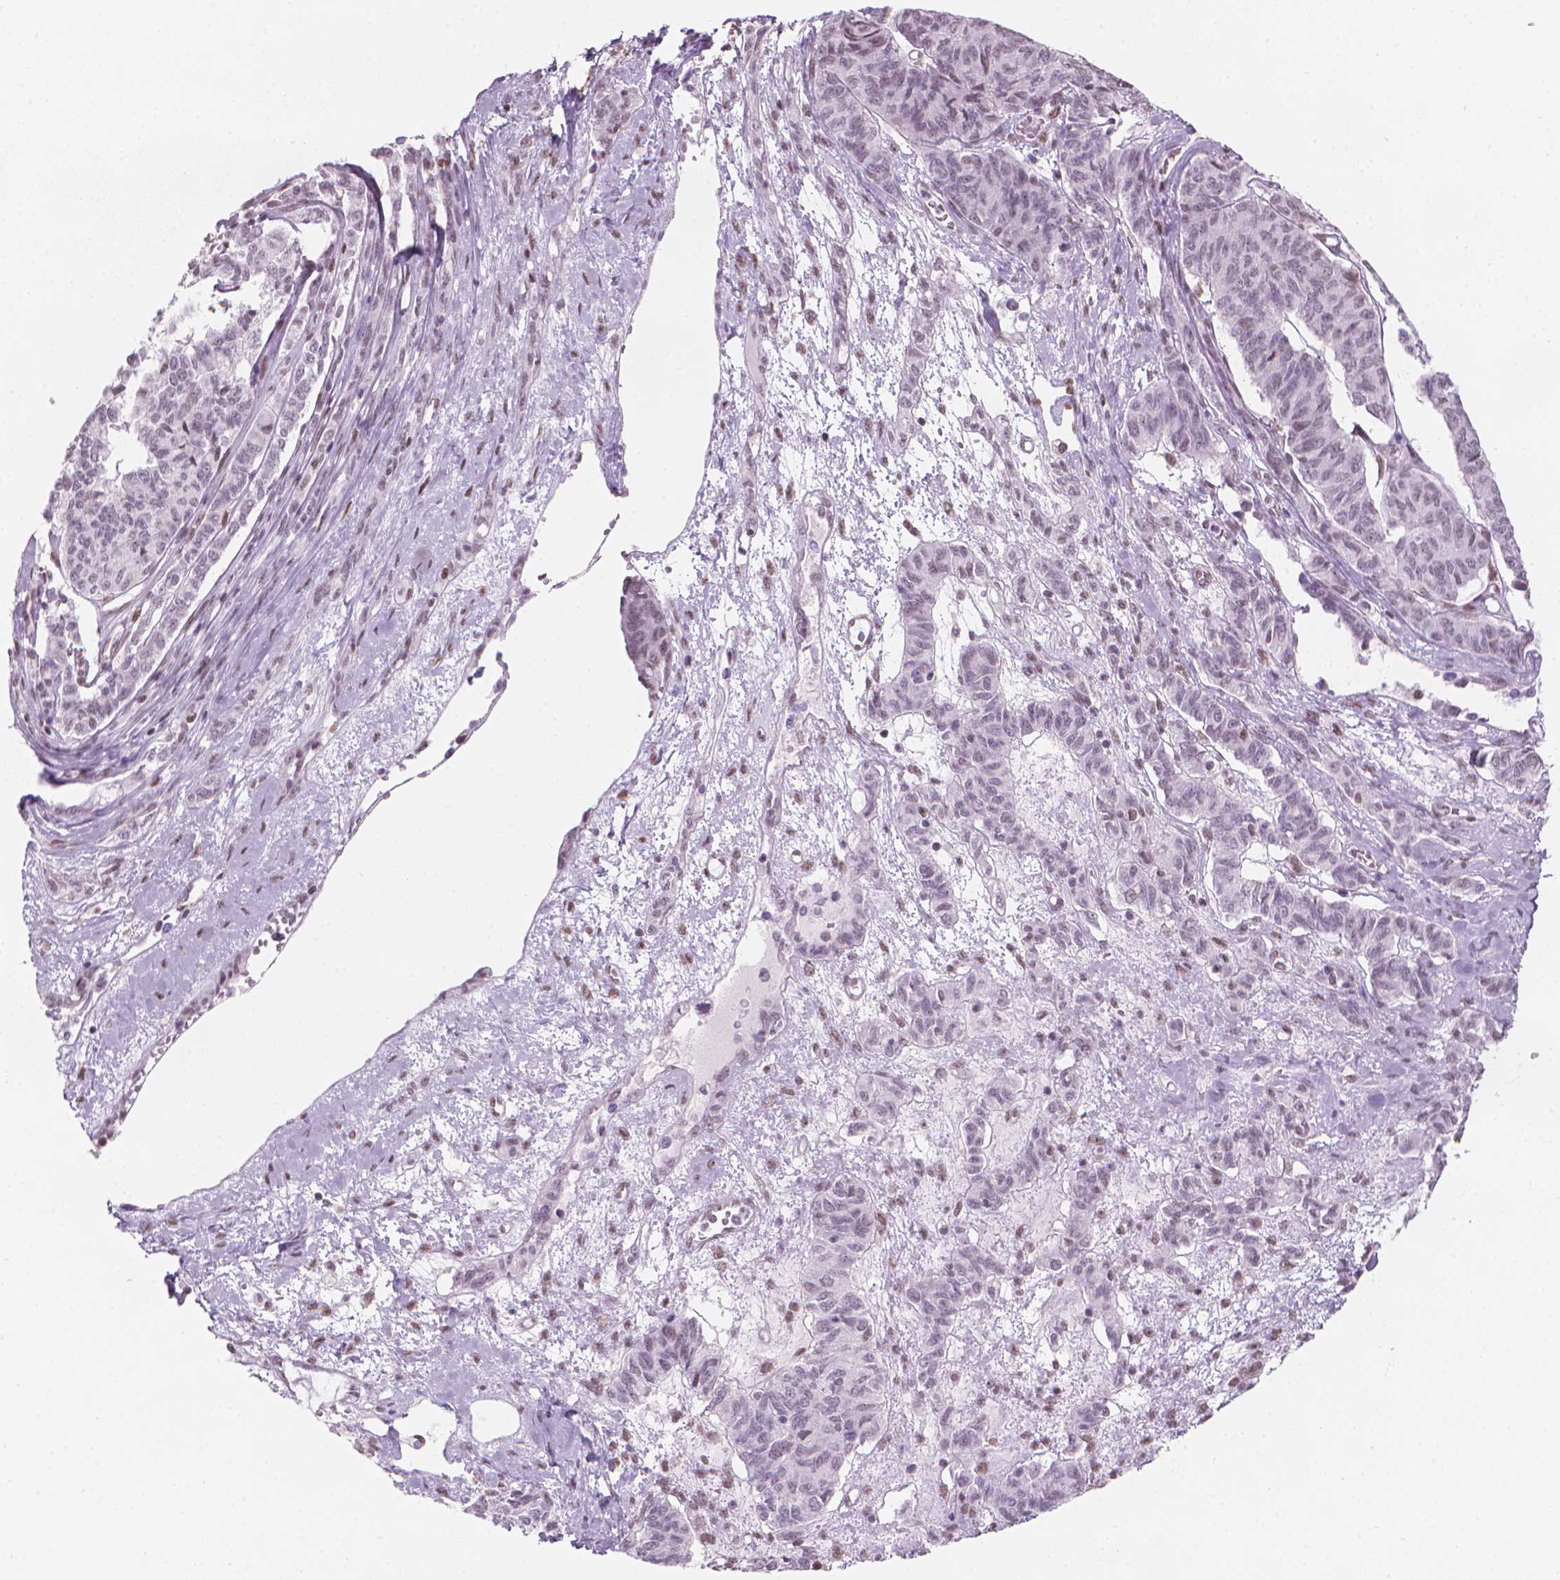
{"staining": {"intensity": "negative", "quantity": "none", "location": "none"}, "tissue": "ovarian cancer", "cell_type": "Tumor cells", "image_type": "cancer", "snomed": [{"axis": "morphology", "description": "Carcinoma, endometroid"}, {"axis": "topography", "description": "Ovary"}], "caption": "Ovarian cancer (endometroid carcinoma) stained for a protein using immunohistochemistry exhibits no staining tumor cells.", "gene": "PIAS2", "patient": {"sex": "female", "age": 80}}